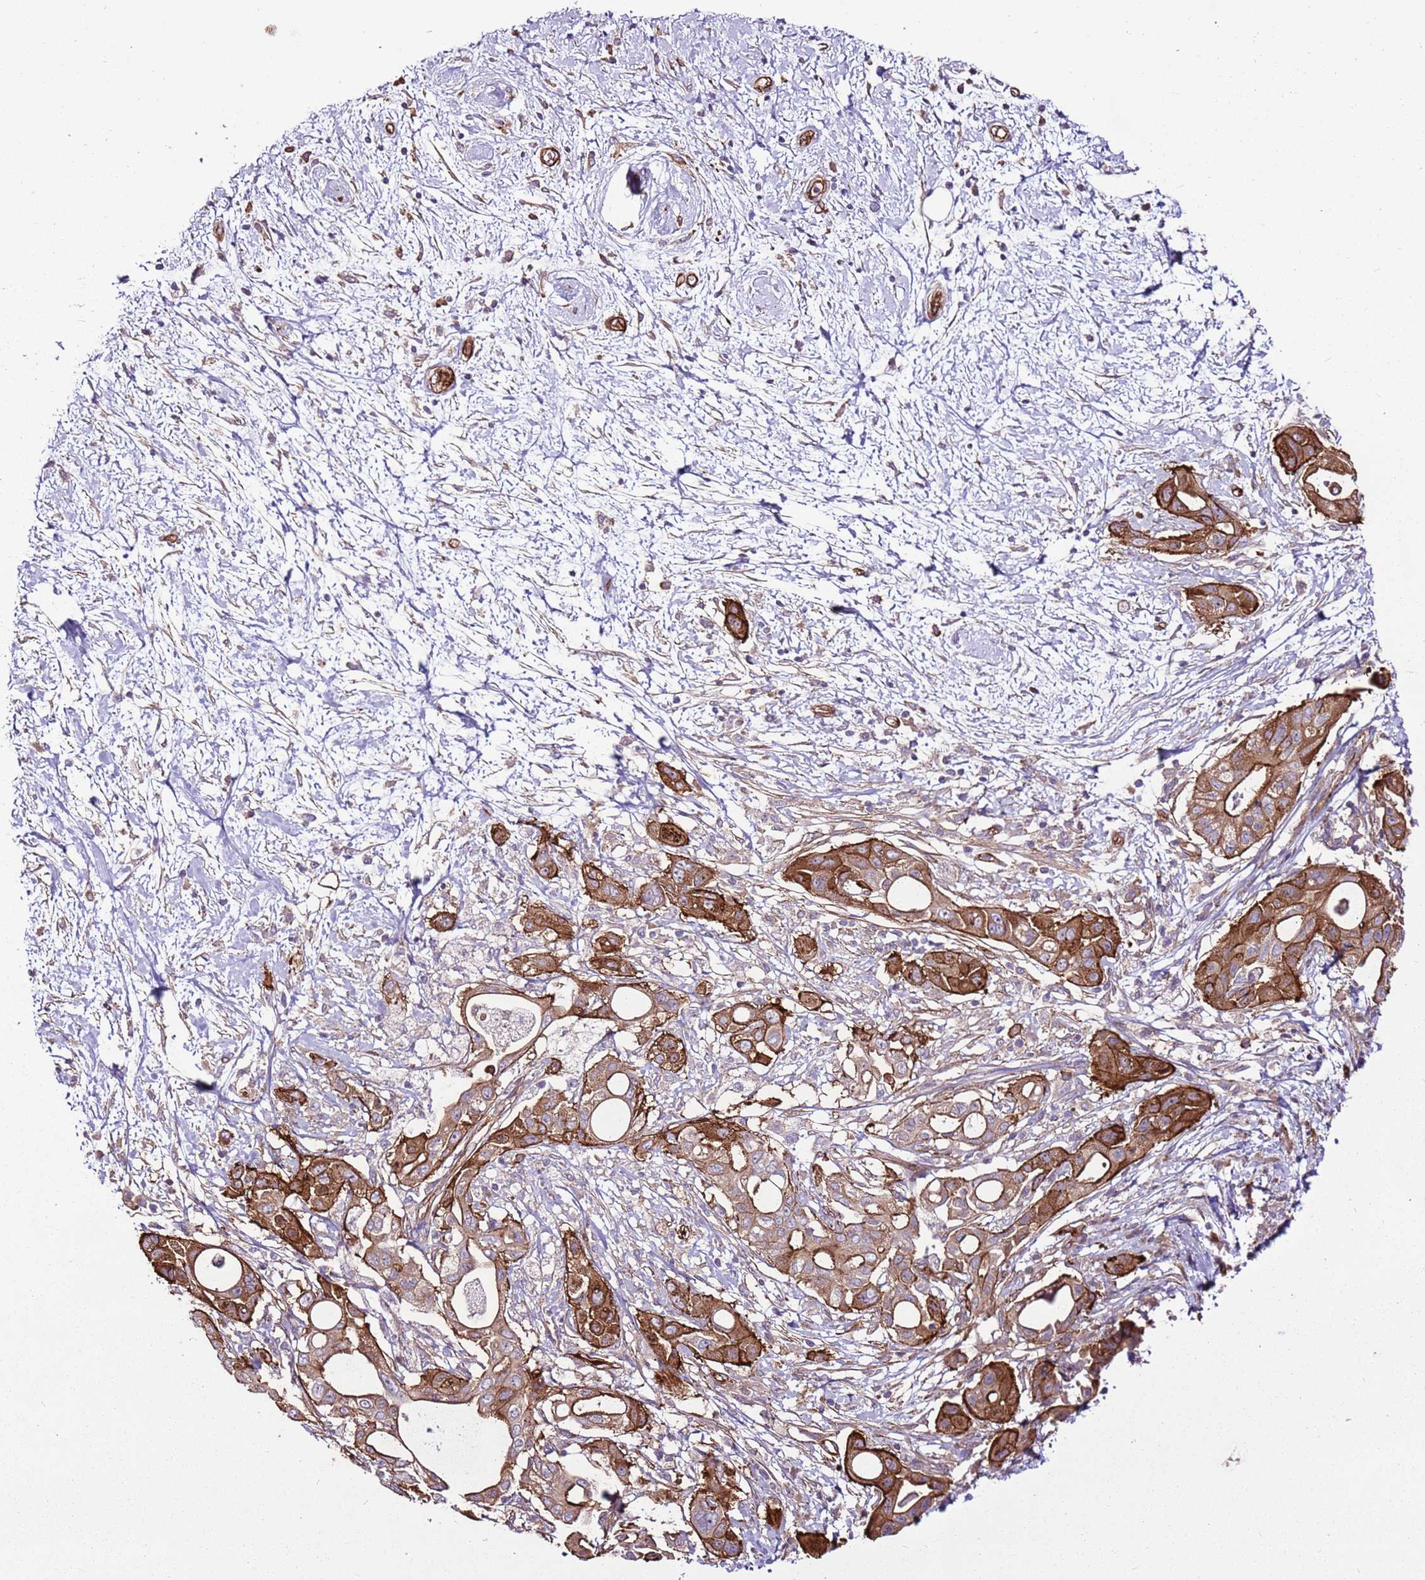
{"staining": {"intensity": "strong", "quantity": ">75%", "location": "cytoplasmic/membranous"}, "tissue": "pancreatic cancer", "cell_type": "Tumor cells", "image_type": "cancer", "snomed": [{"axis": "morphology", "description": "Adenocarcinoma, NOS"}, {"axis": "topography", "description": "Pancreas"}], "caption": "High-magnification brightfield microscopy of pancreatic cancer (adenocarcinoma) stained with DAB (brown) and counterstained with hematoxylin (blue). tumor cells exhibit strong cytoplasmic/membranous positivity is appreciated in approximately>75% of cells. (IHC, brightfield microscopy, high magnification).", "gene": "ZNF827", "patient": {"sex": "male", "age": 68}}